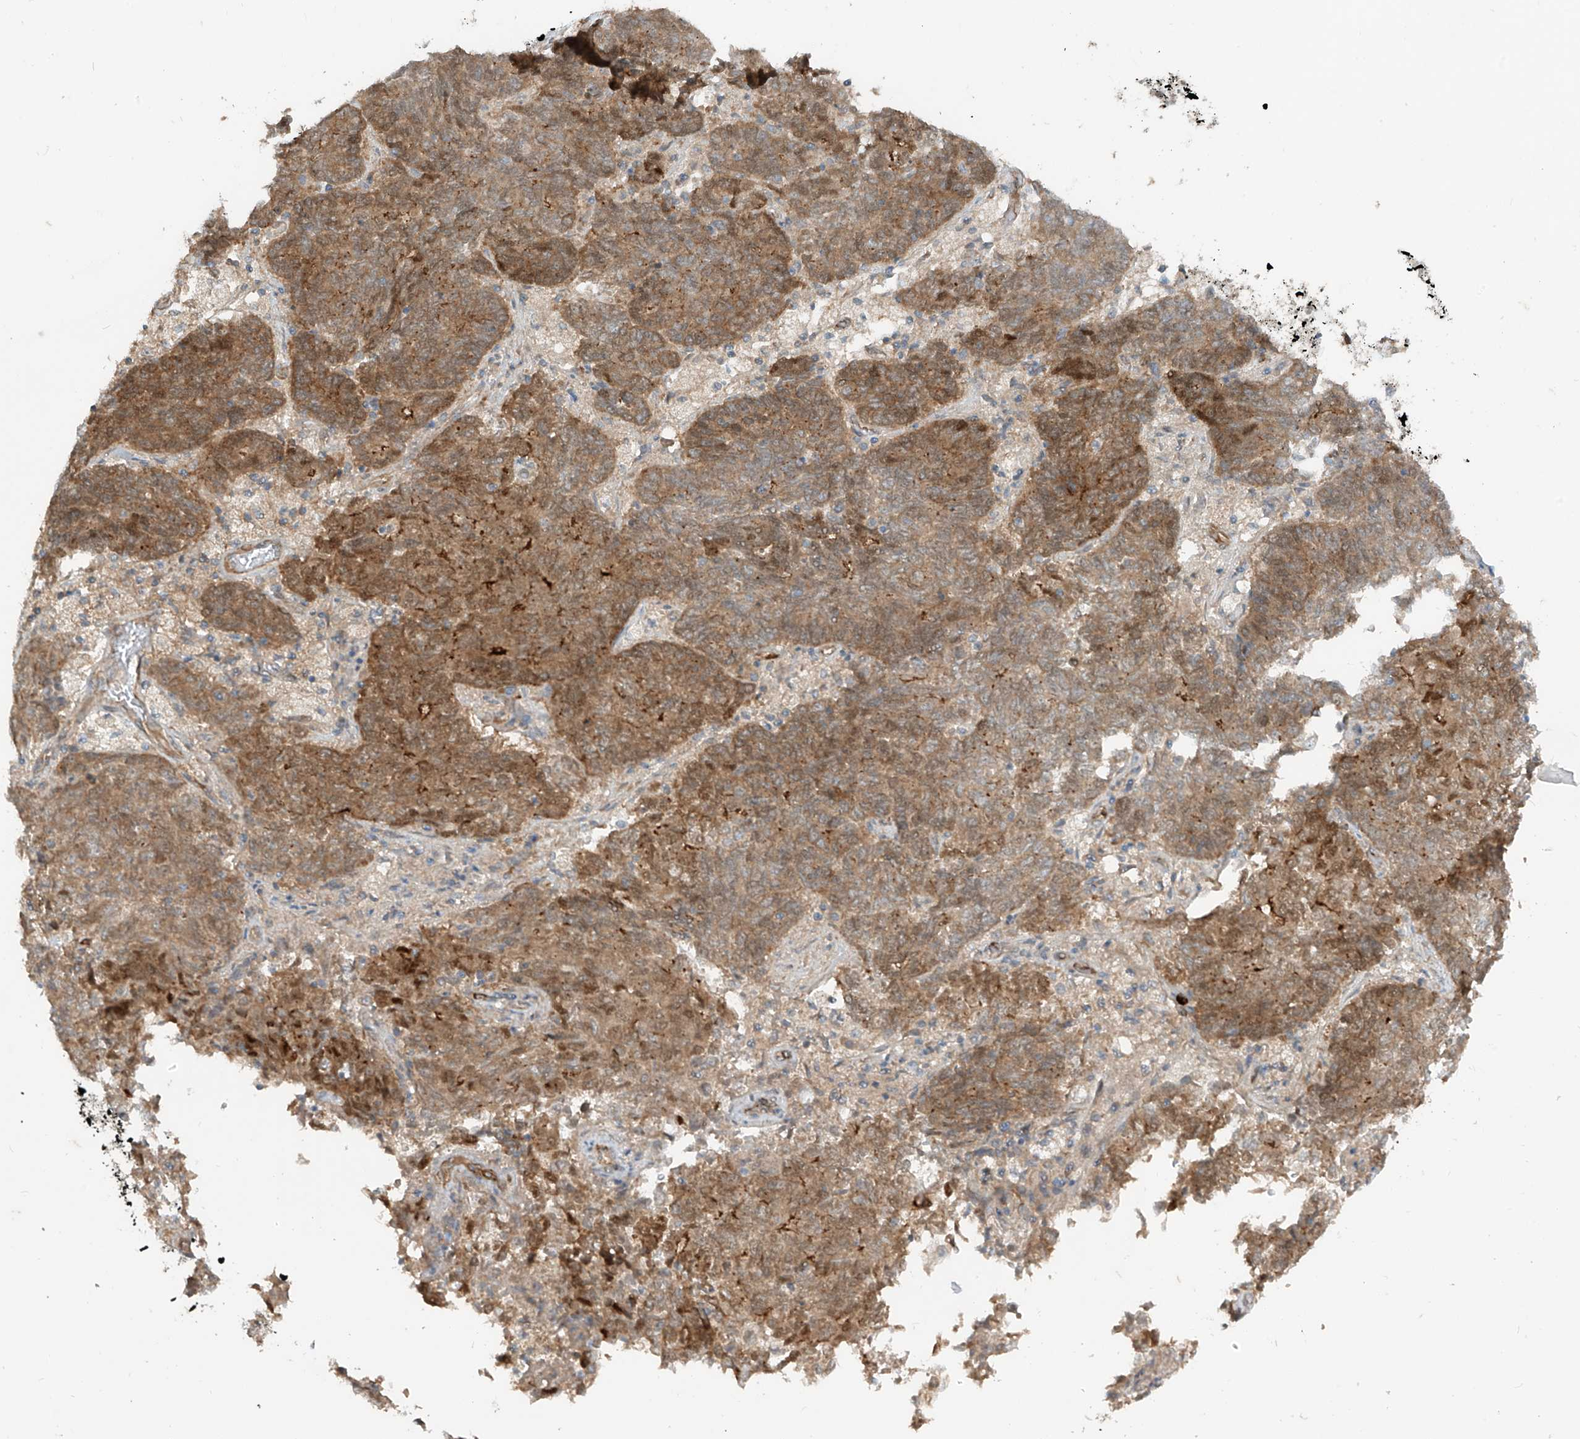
{"staining": {"intensity": "moderate", "quantity": ">75%", "location": "cytoplasmic/membranous"}, "tissue": "endometrial cancer", "cell_type": "Tumor cells", "image_type": "cancer", "snomed": [{"axis": "morphology", "description": "Adenocarcinoma, NOS"}, {"axis": "topography", "description": "Endometrium"}], "caption": "A high-resolution micrograph shows immunohistochemistry (IHC) staining of endometrial adenocarcinoma, which displays moderate cytoplasmic/membranous positivity in approximately >75% of tumor cells.", "gene": "MTUS2", "patient": {"sex": "female", "age": 80}}